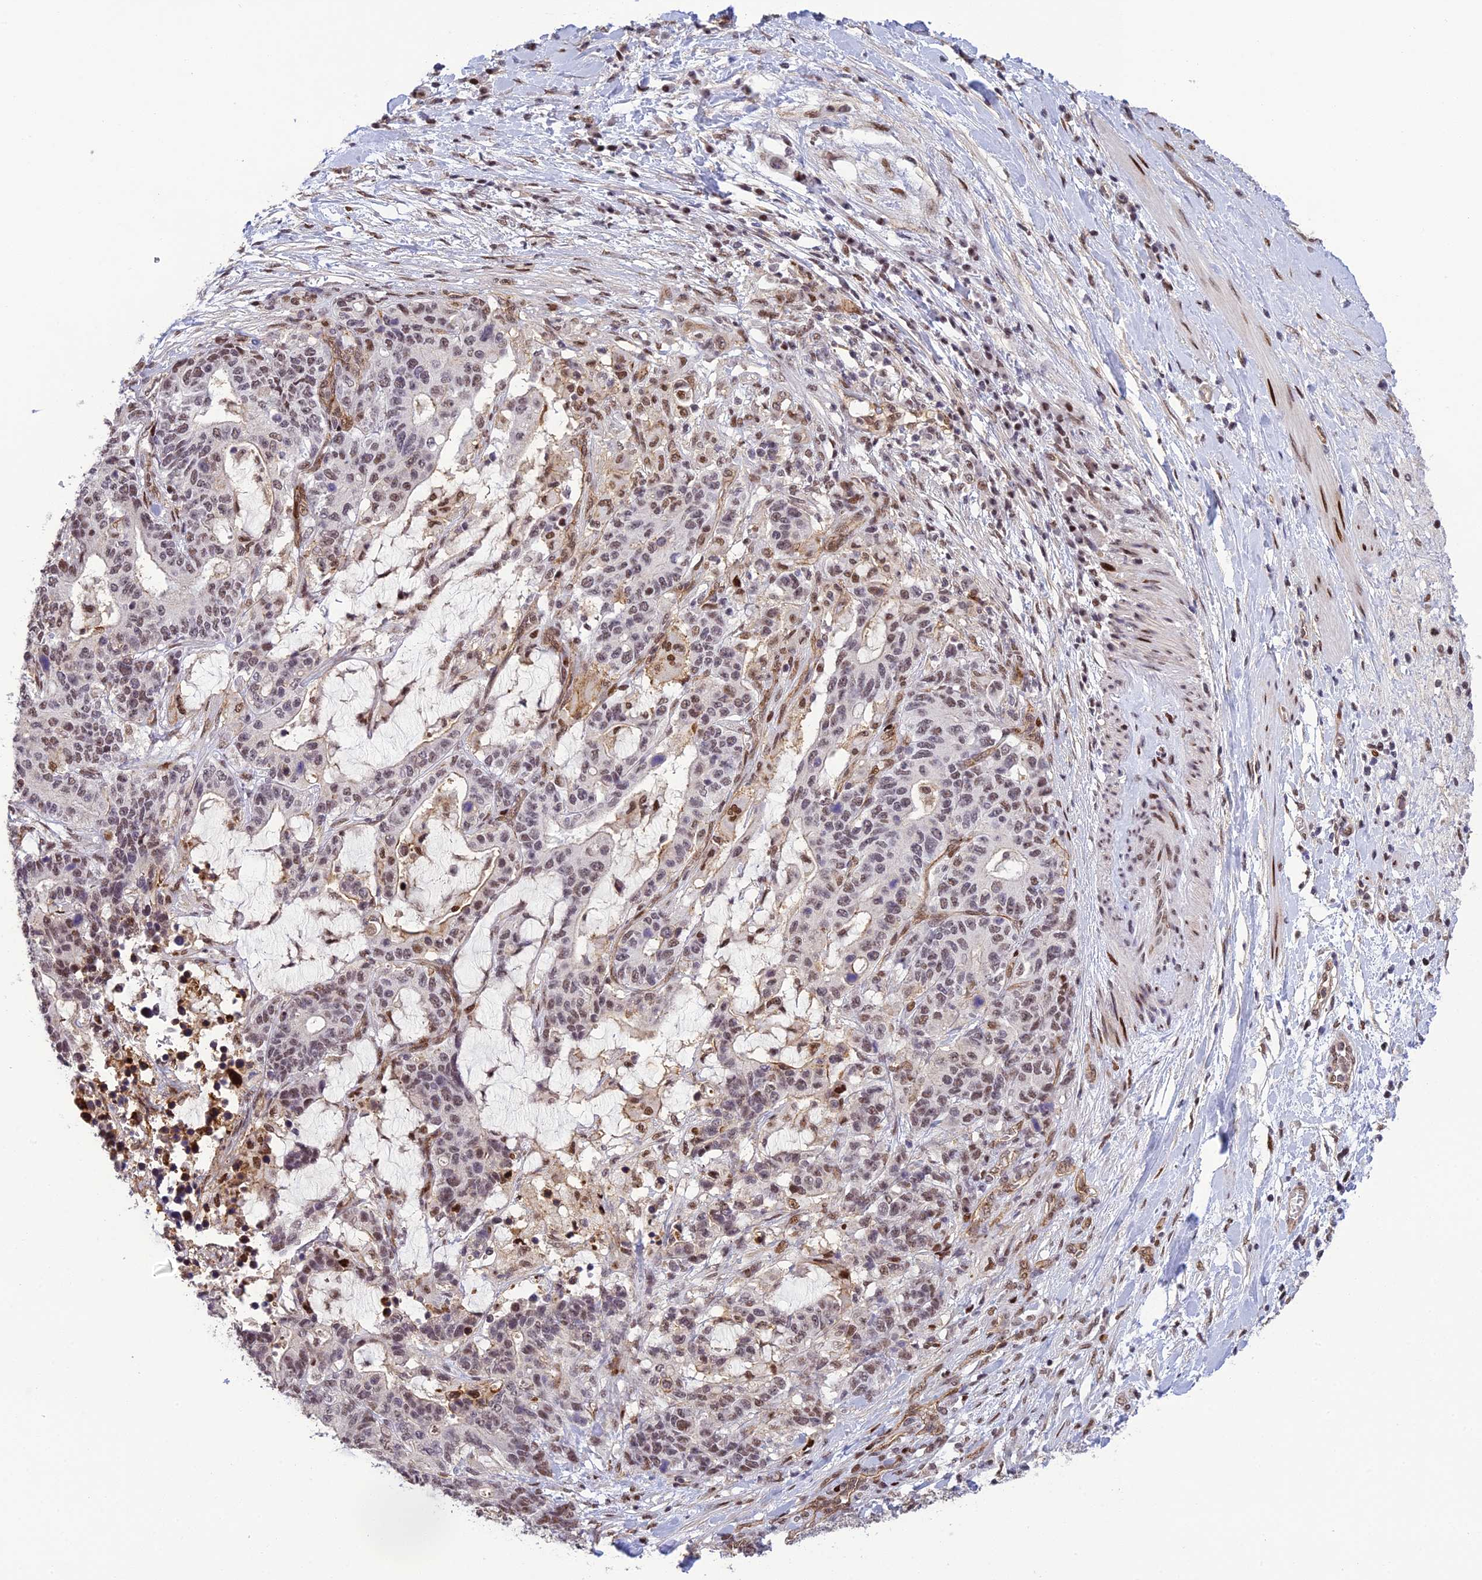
{"staining": {"intensity": "moderate", "quantity": "25%-75%", "location": "nuclear"}, "tissue": "stomach cancer", "cell_type": "Tumor cells", "image_type": "cancer", "snomed": [{"axis": "morphology", "description": "Normal tissue, NOS"}, {"axis": "morphology", "description": "Adenocarcinoma, NOS"}, {"axis": "topography", "description": "Stomach"}], "caption": "High-magnification brightfield microscopy of stomach adenocarcinoma stained with DAB (brown) and counterstained with hematoxylin (blue). tumor cells exhibit moderate nuclear positivity is identified in approximately25%-75% of cells. The staining was performed using DAB to visualize the protein expression in brown, while the nuclei were stained in blue with hematoxylin (Magnification: 20x).", "gene": "RANBP3", "patient": {"sex": "female", "age": 64}}